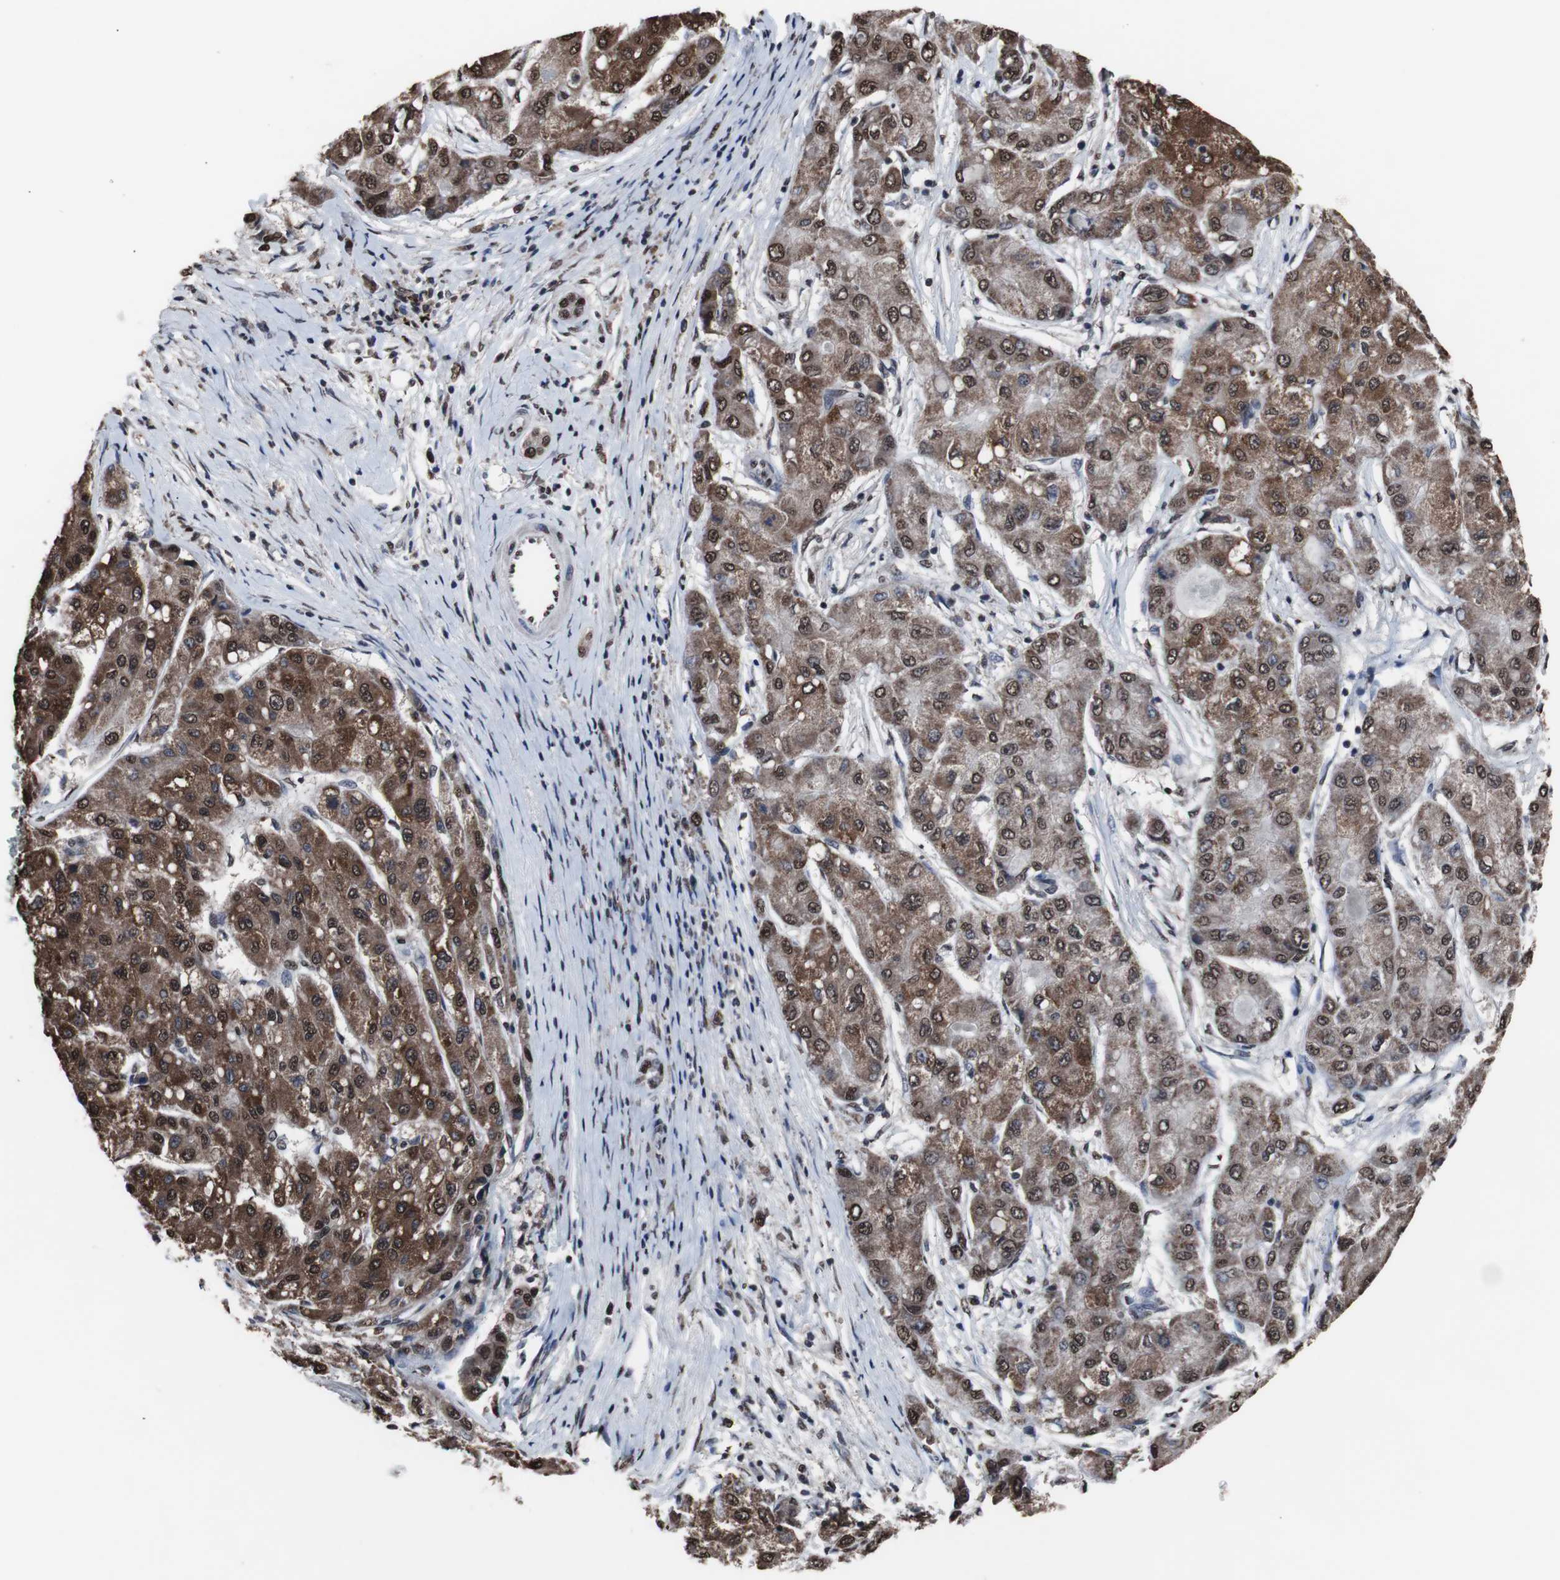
{"staining": {"intensity": "moderate", "quantity": ">75%", "location": "cytoplasmic/membranous,nuclear"}, "tissue": "liver cancer", "cell_type": "Tumor cells", "image_type": "cancer", "snomed": [{"axis": "morphology", "description": "Carcinoma, Hepatocellular, NOS"}, {"axis": "topography", "description": "Liver"}], "caption": "IHC micrograph of neoplastic tissue: liver cancer (hepatocellular carcinoma) stained using IHC shows medium levels of moderate protein expression localized specifically in the cytoplasmic/membranous and nuclear of tumor cells, appearing as a cytoplasmic/membranous and nuclear brown color.", "gene": "MED27", "patient": {"sex": "male", "age": 80}}